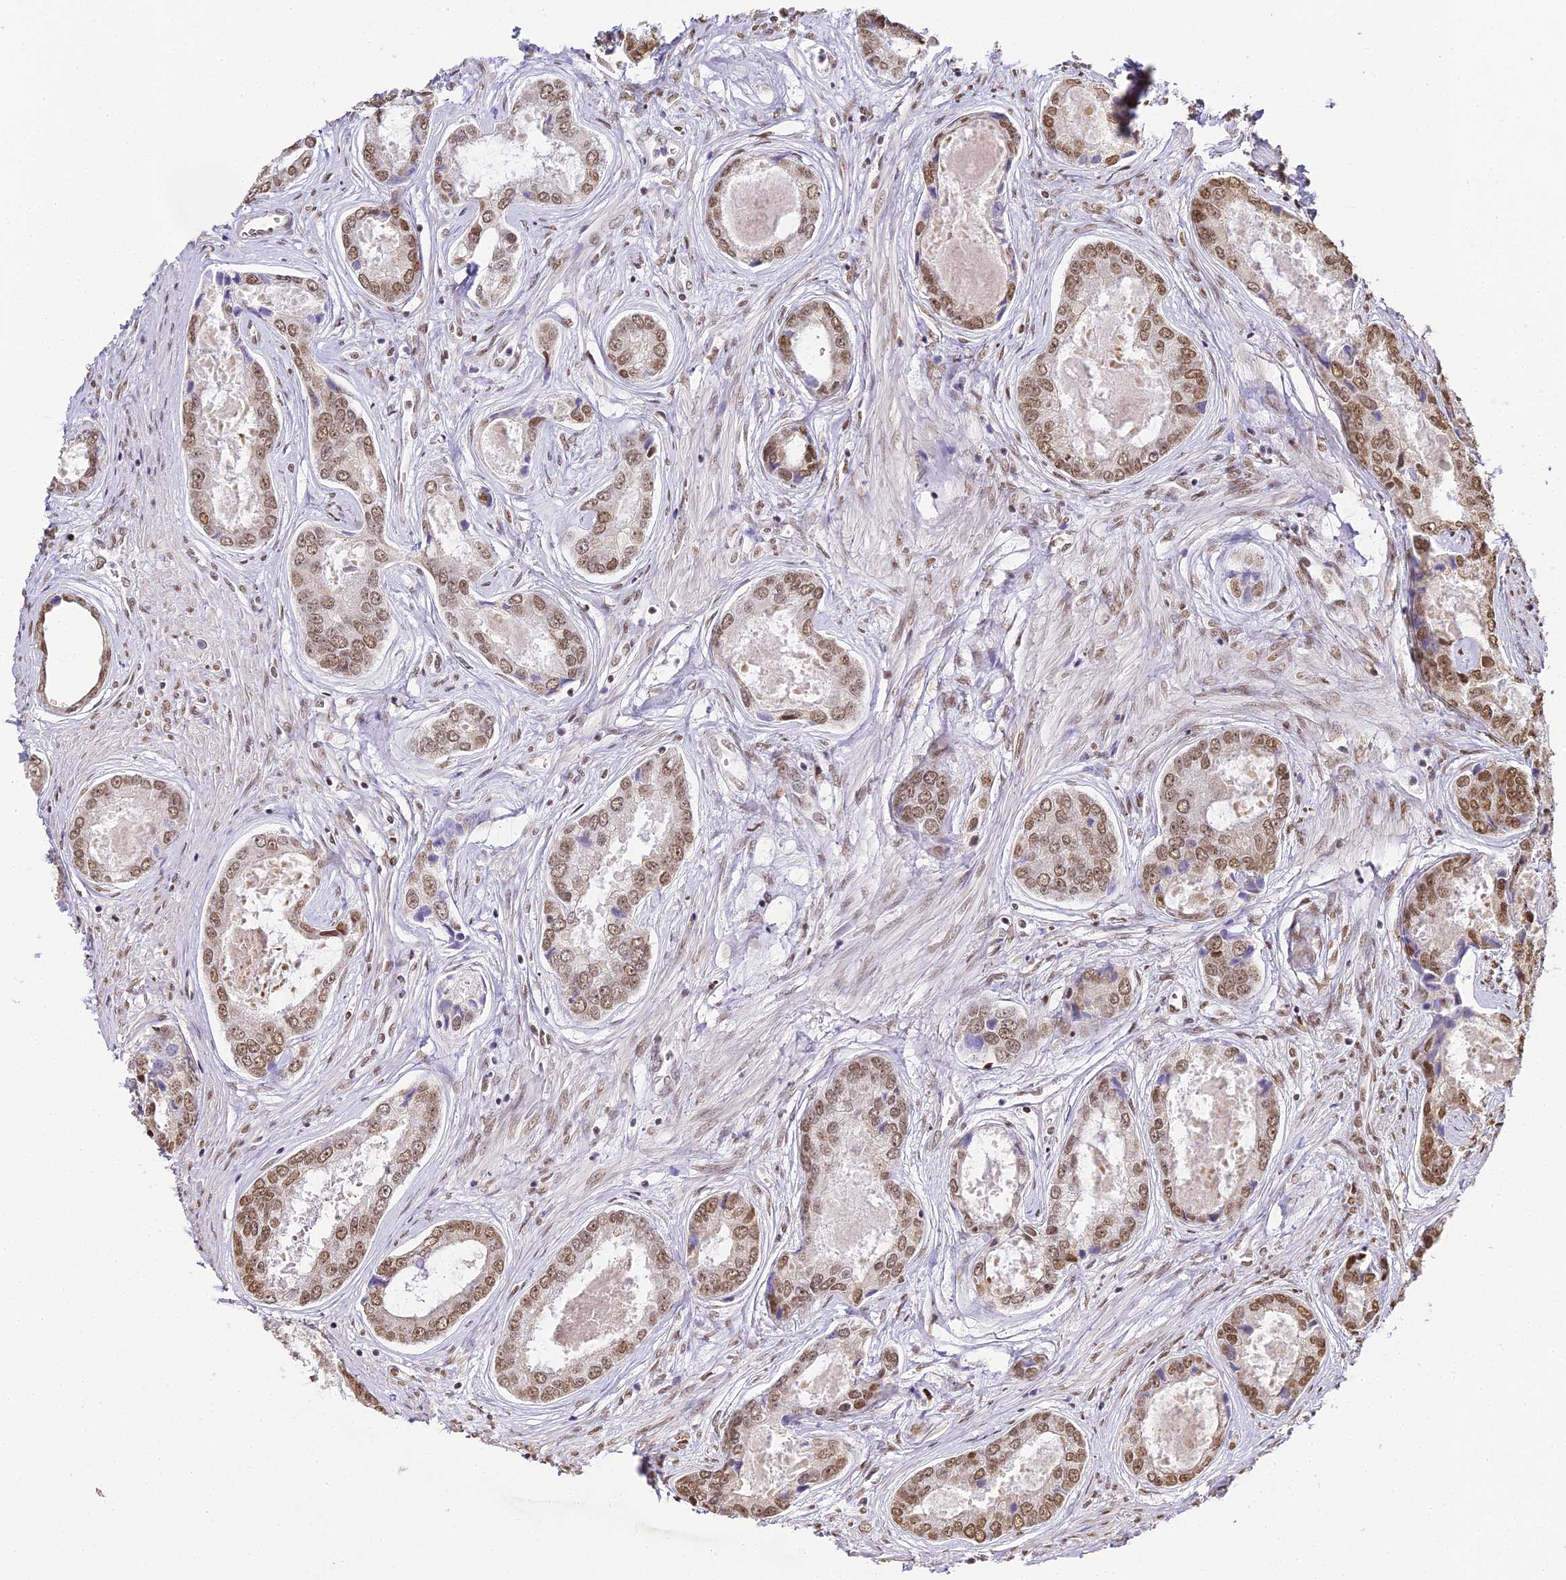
{"staining": {"intensity": "moderate", "quantity": ">75%", "location": "nuclear"}, "tissue": "prostate cancer", "cell_type": "Tumor cells", "image_type": "cancer", "snomed": [{"axis": "morphology", "description": "Adenocarcinoma, Low grade"}, {"axis": "topography", "description": "Prostate"}], "caption": "About >75% of tumor cells in prostate cancer exhibit moderate nuclear protein staining as visualized by brown immunohistochemical staining.", "gene": "HNRNPA1", "patient": {"sex": "male", "age": 68}}